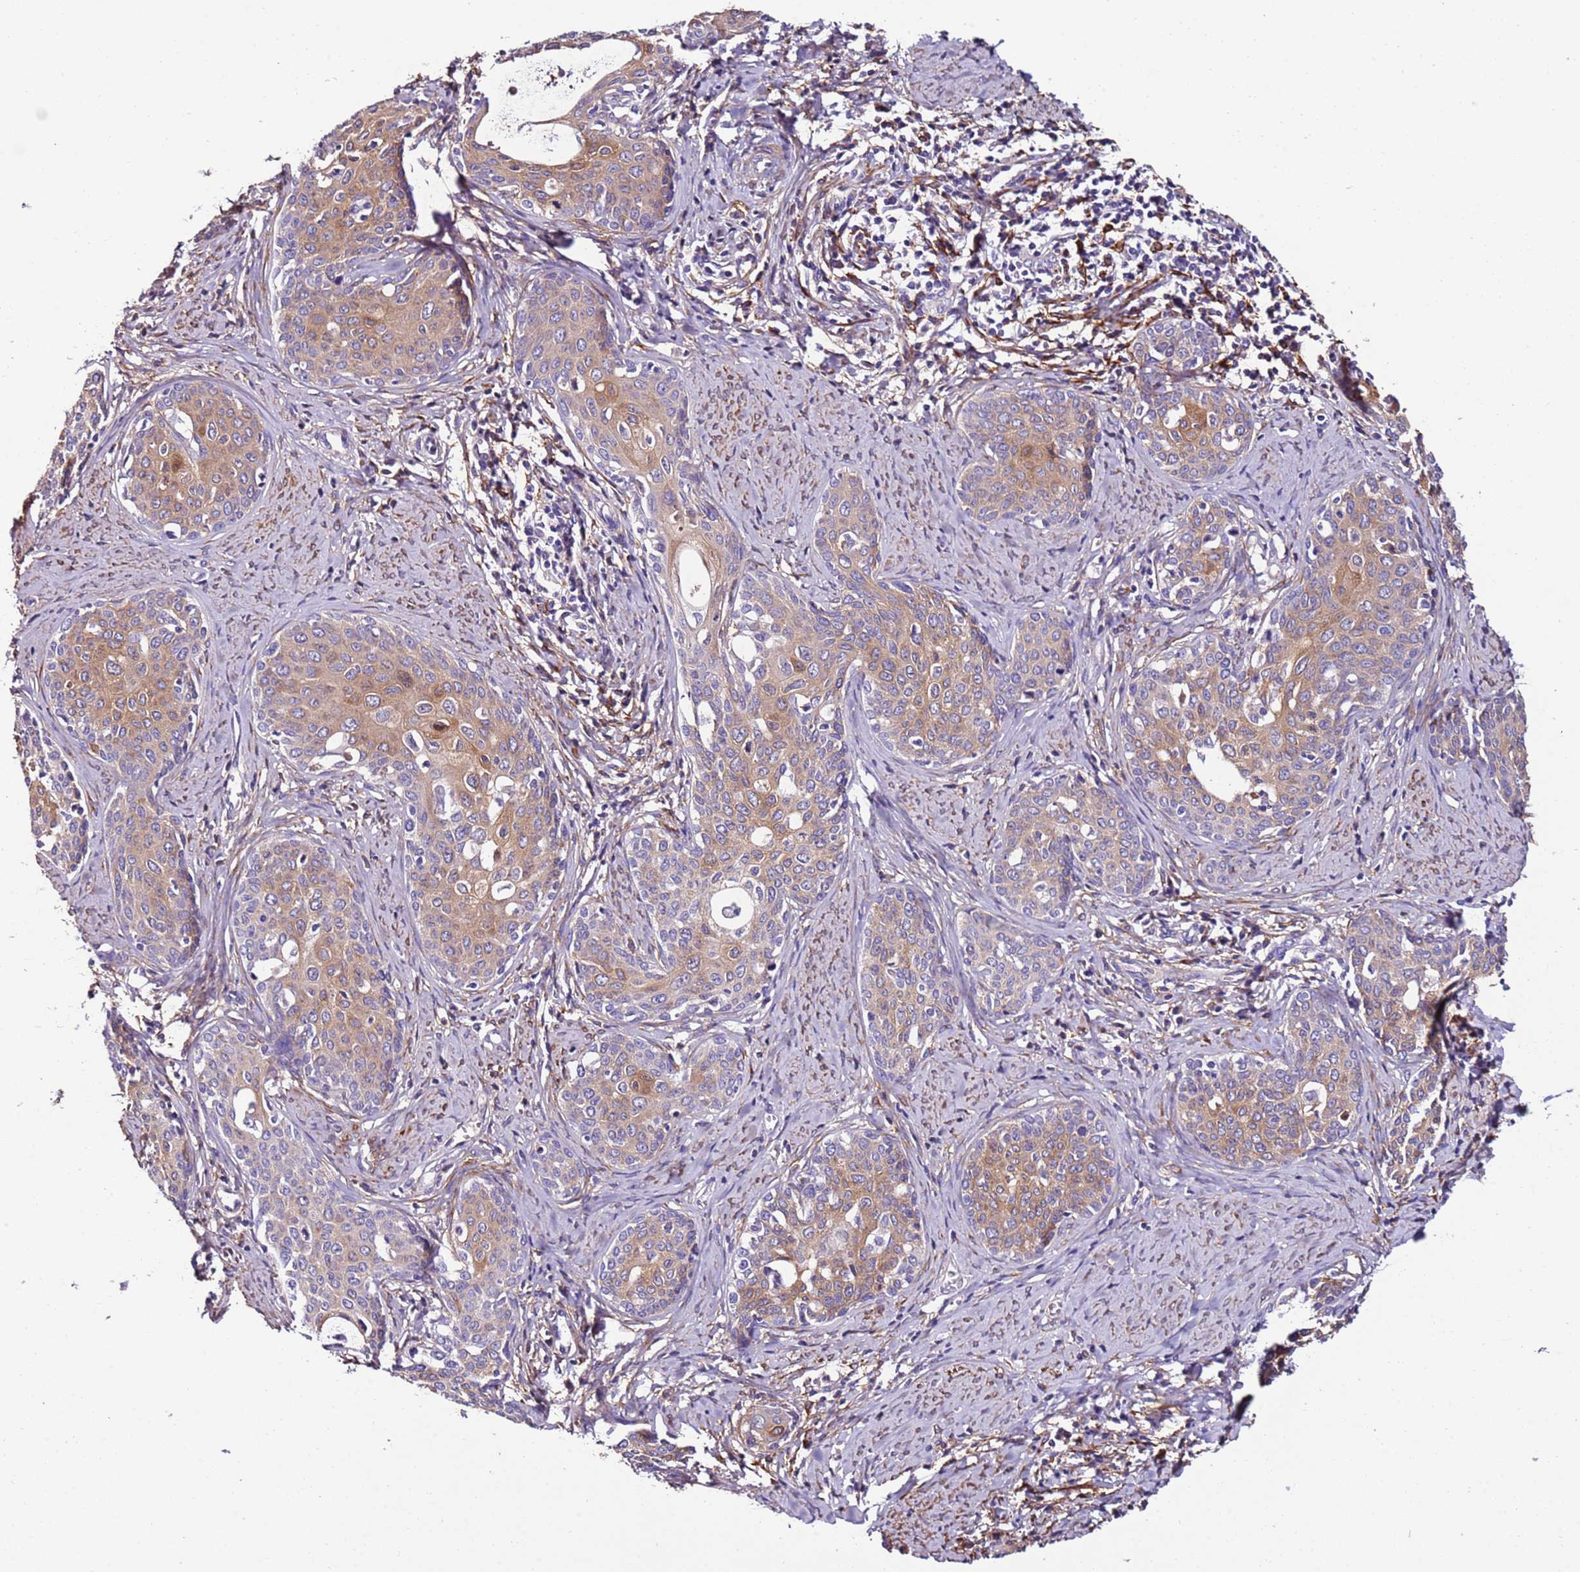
{"staining": {"intensity": "moderate", "quantity": ">75%", "location": "cytoplasmic/membranous"}, "tissue": "cervical cancer", "cell_type": "Tumor cells", "image_type": "cancer", "snomed": [{"axis": "morphology", "description": "Squamous cell carcinoma, NOS"}, {"axis": "topography", "description": "Cervix"}], "caption": "A histopathology image showing moderate cytoplasmic/membranous expression in about >75% of tumor cells in cervical cancer (squamous cell carcinoma), as visualized by brown immunohistochemical staining.", "gene": "FAM174C", "patient": {"sex": "female", "age": 52}}